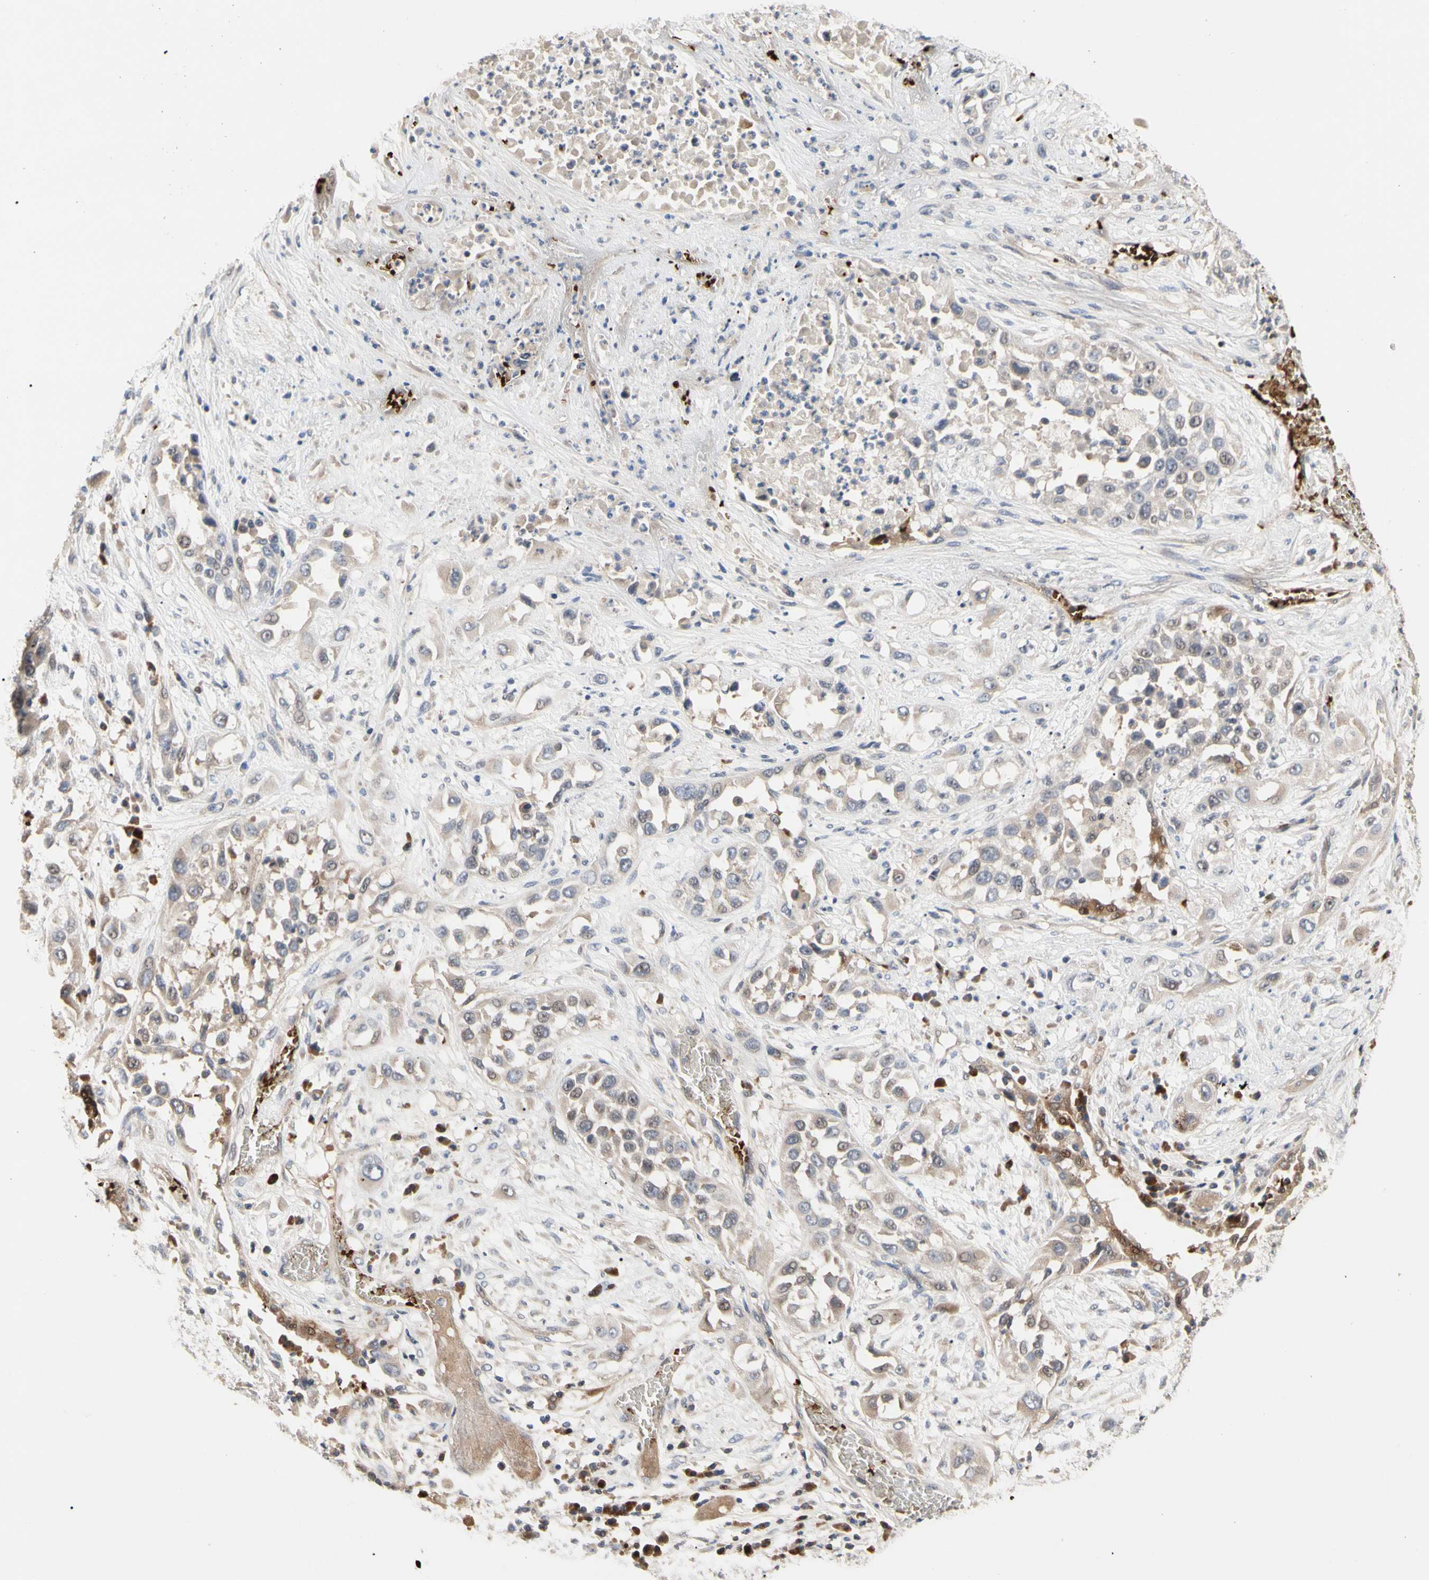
{"staining": {"intensity": "weak", "quantity": "25%-75%", "location": "cytoplasmic/membranous,nuclear"}, "tissue": "lung cancer", "cell_type": "Tumor cells", "image_type": "cancer", "snomed": [{"axis": "morphology", "description": "Squamous cell carcinoma, NOS"}, {"axis": "topography", "description": "Lung"}], "caption": "Immunohistochemical staining of lung cancer exhibits weak cytoplasmic/membranous and nuclear protein expression in about 25%-75% of tumor cells.", "gene": "HMGCR", "patient": {"sex": "male", "age": 71}}